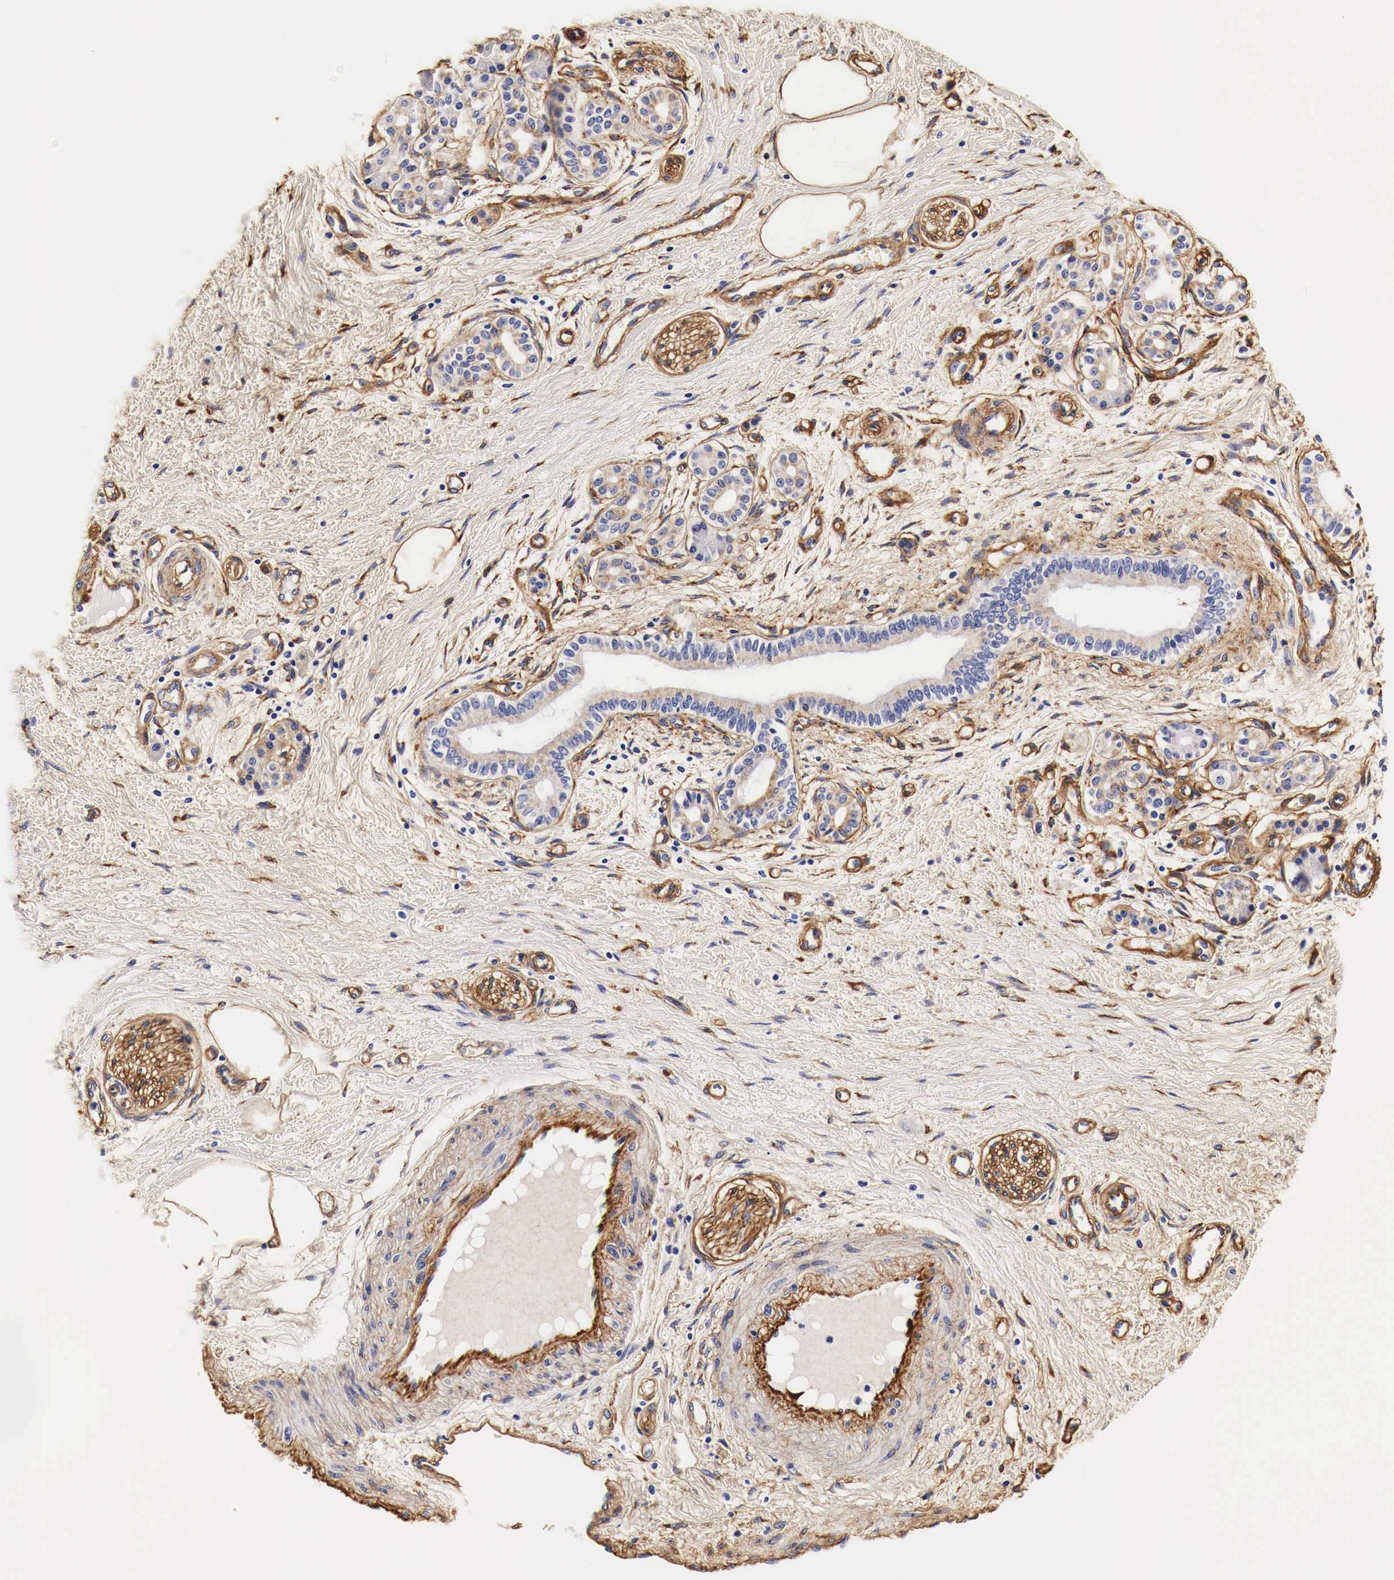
{"staining": {"intensity": "weak", "quantity": "<25%", "location": "cytoplasmic/membranous"}, "tissue": "pancreatic cancer", "cell_type": "Tumor cells", "image_type": "cancer", "snomed": [{"axis": "morphology", "description": "Adenocarcinoma, NOS"}, {"axis": "topography", "description": "Pancreas"}], "caption": "Tumor cells are negative for brown protein staining in adenocarcinoma (pancreatic).", "gene": "LAMB2", "patient": {"sex": "female", "age": 66}}